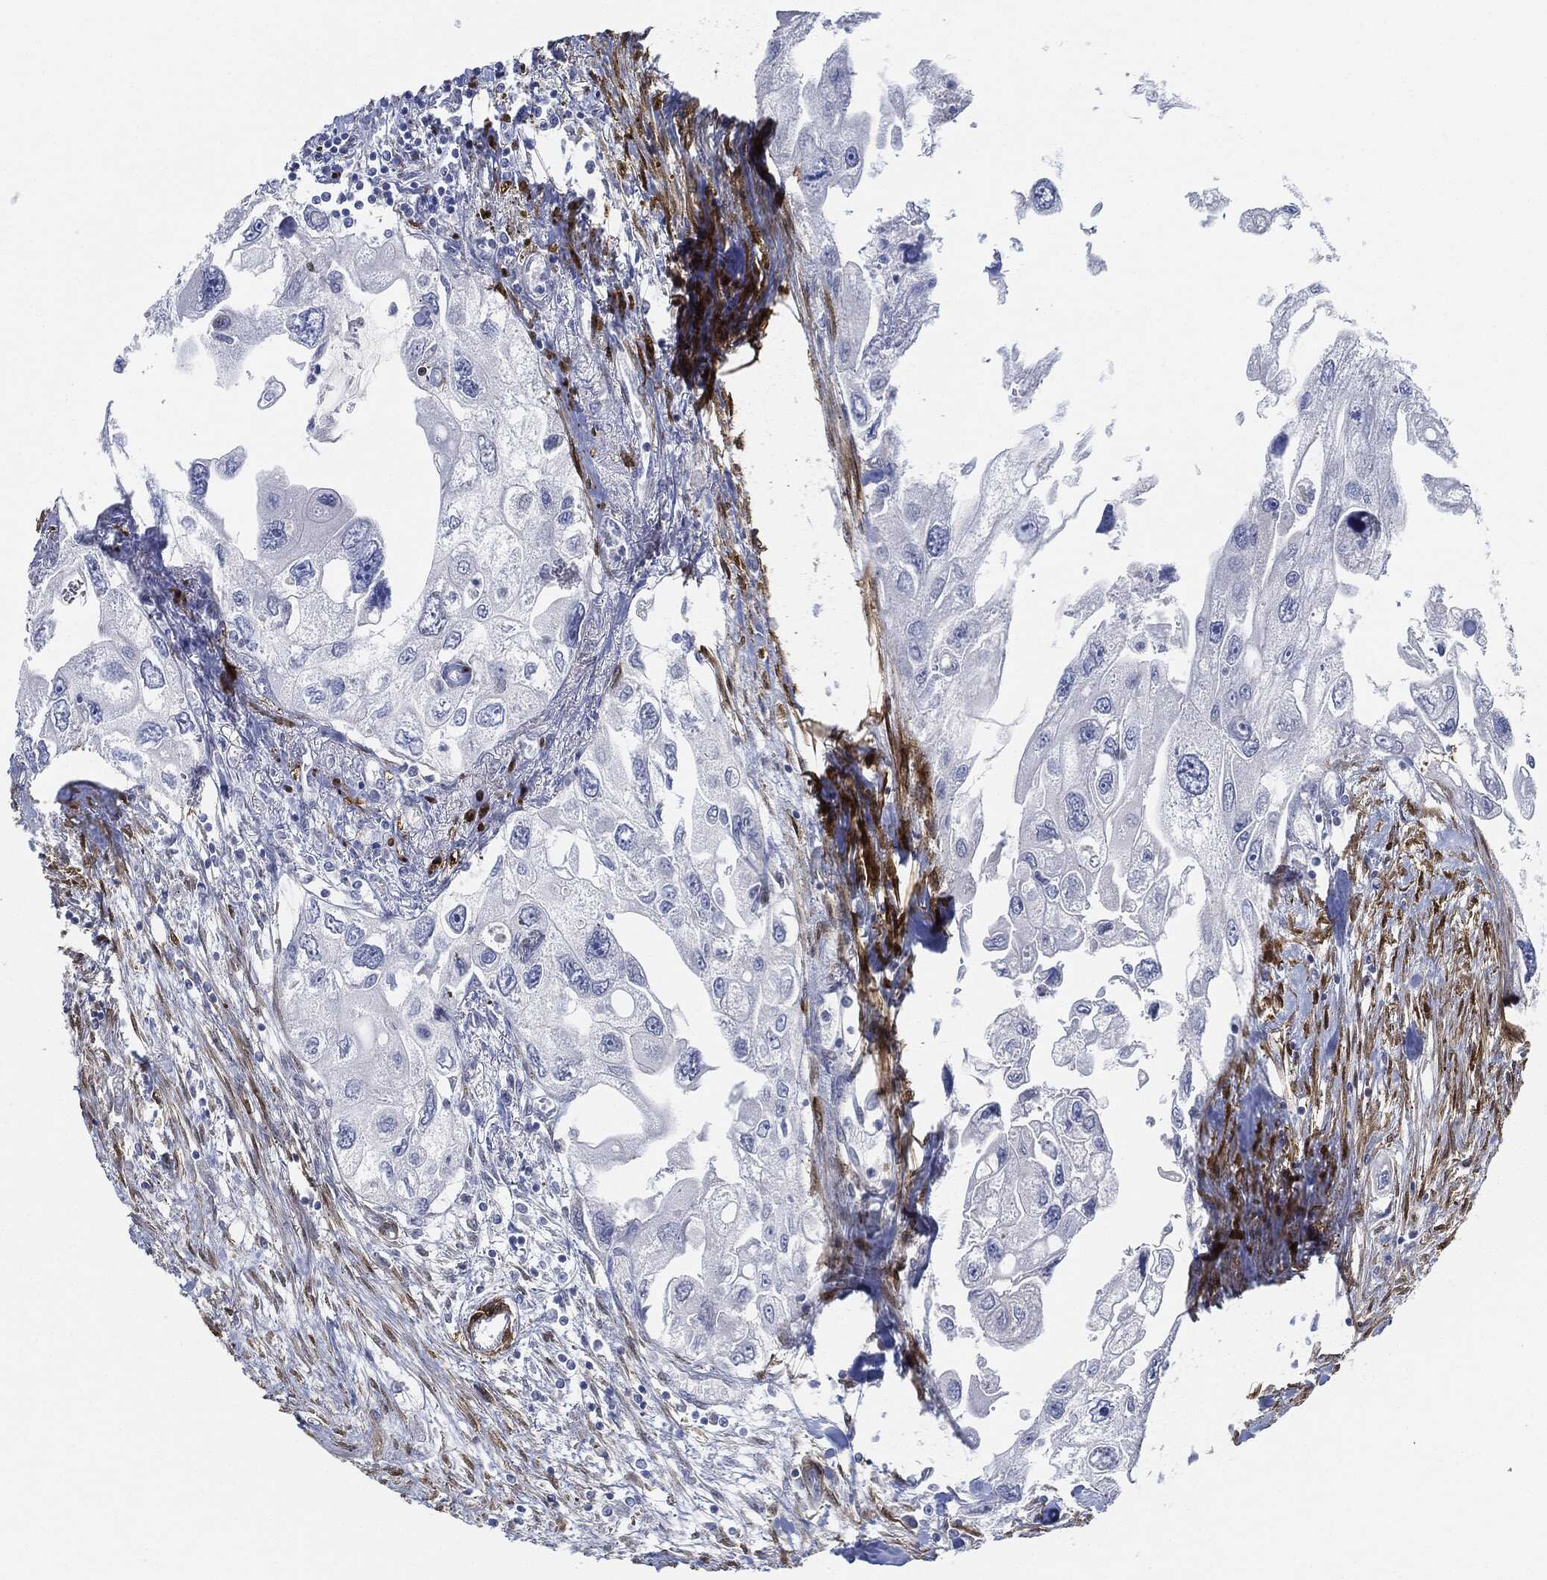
{"staining": {"intensity": "negative", "quantity": "none", "location": "none"}, "tissue": "urothelial cancer", "cell_type": "Tumor cells", "image_type": "cancer", "snomed": [{"axis": "morphology", "description": "Urothelial carcinoma, High grade"}, {"axis": "topography", "description": "Urinary bladder"}], "caption": "This photomicrograph is of urothelial carcinoma (high-grade) stained with immunohistochemistry (IHC) to label a protein in brown with the nuclei are counter-stained blue. There is no expression in tumor cells.", "gene": "TAGLN", "patient": {"sex": "male", "age": 59}}